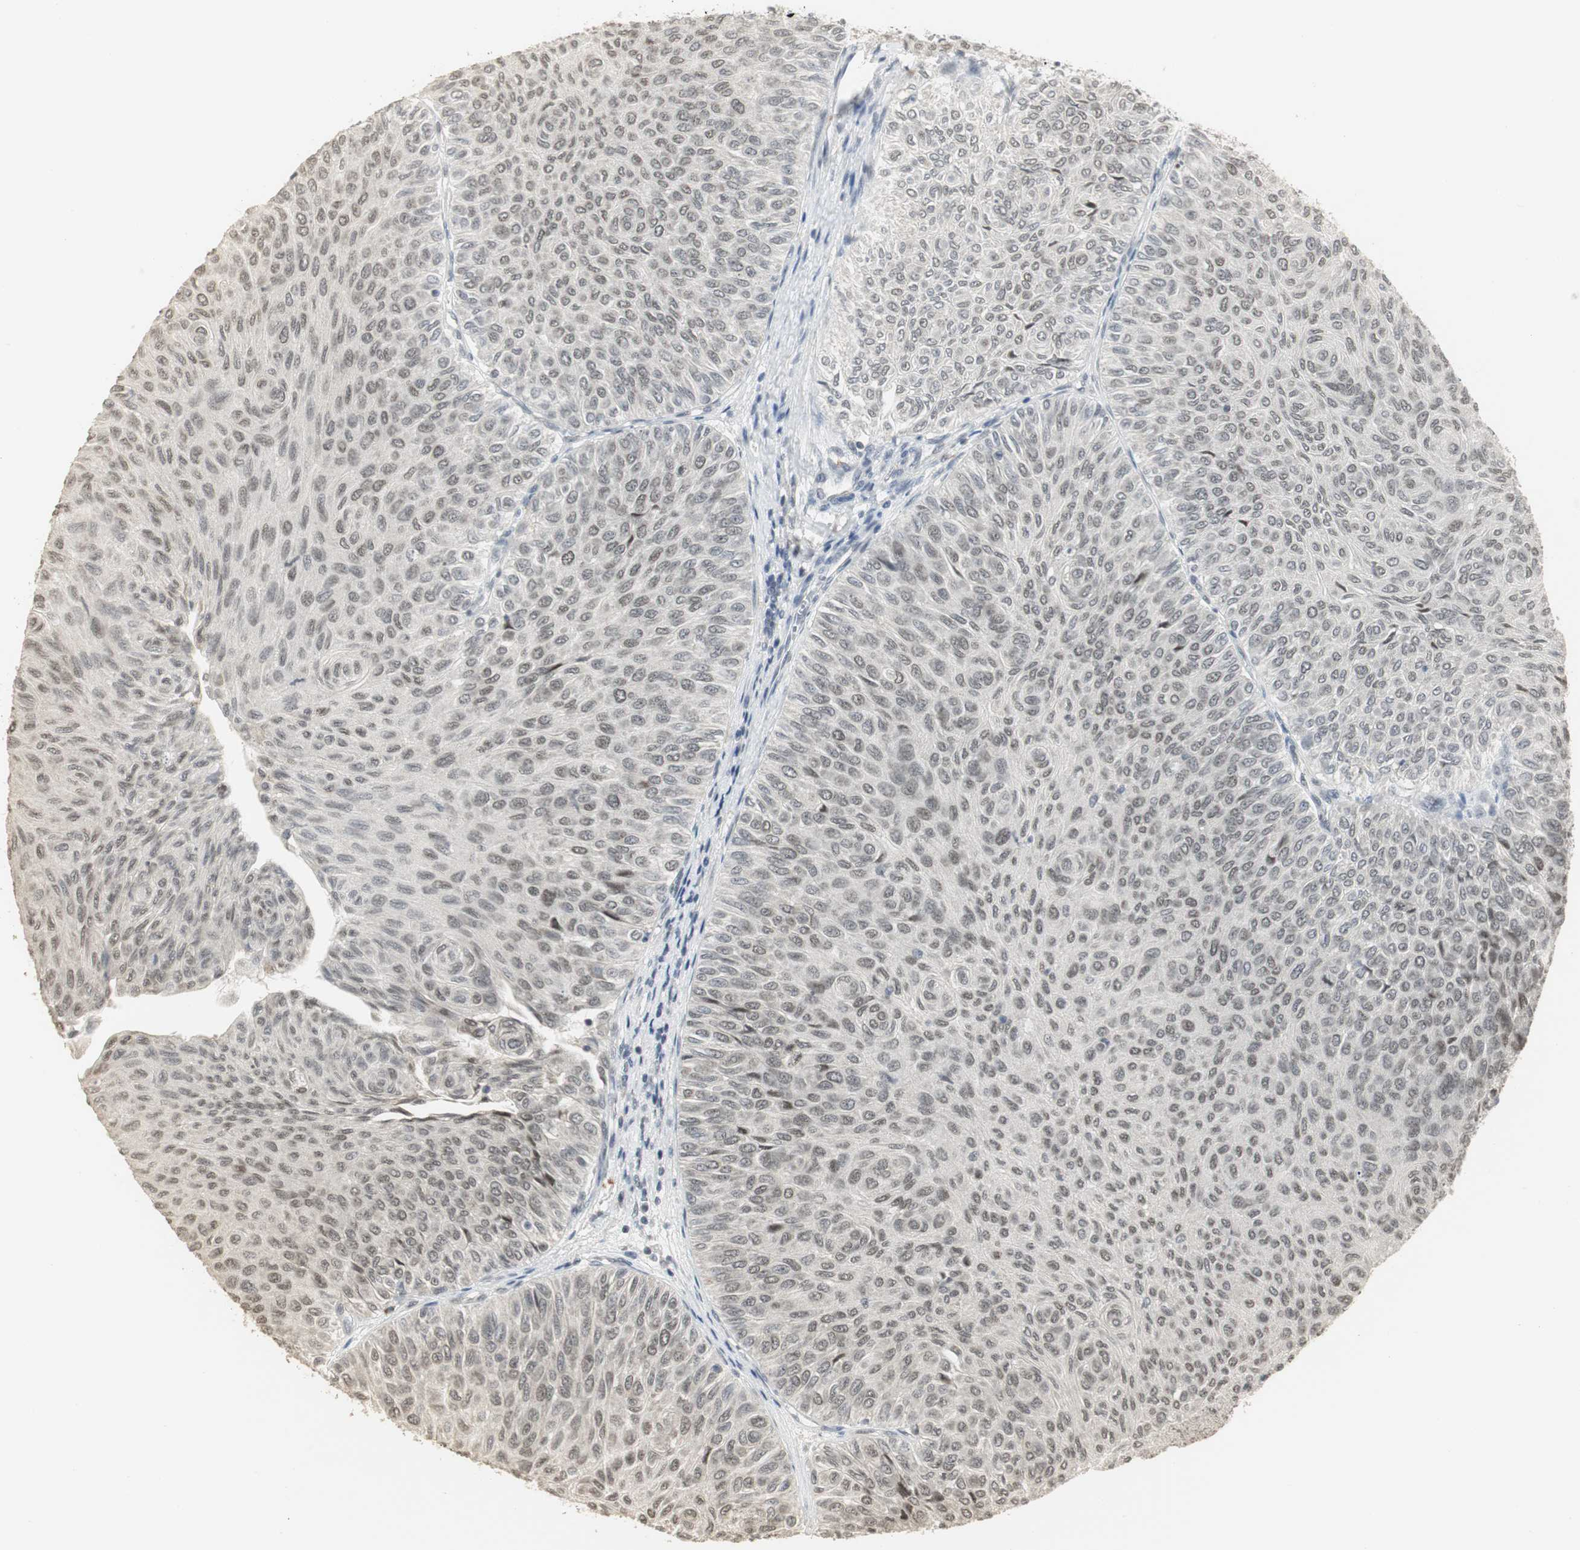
{"staining": {"intensity": "weak", "quantity": "<25%", "location": "nuclear"}, "tissue": "urothelial cancer", "cell_type": "Tumor cells", "image_type": "cancer", "snomed": [{"axis": "morphology", "description": "Urothelial carcinoma, Low grade"}, {"axis": "topography", "description": "Urinary bladder"}], "caption": "The immunohistochemistry (IHC) micrograph has no significant expression in tumor cells of urothelial cancer tissue. (DAB (3,3'-diaminobenzidine) immunohistochemistry (IHC) with hematoxylin counter stain).", "gene": "ELOA", "patient": {"sex": "male", "age": 78}}